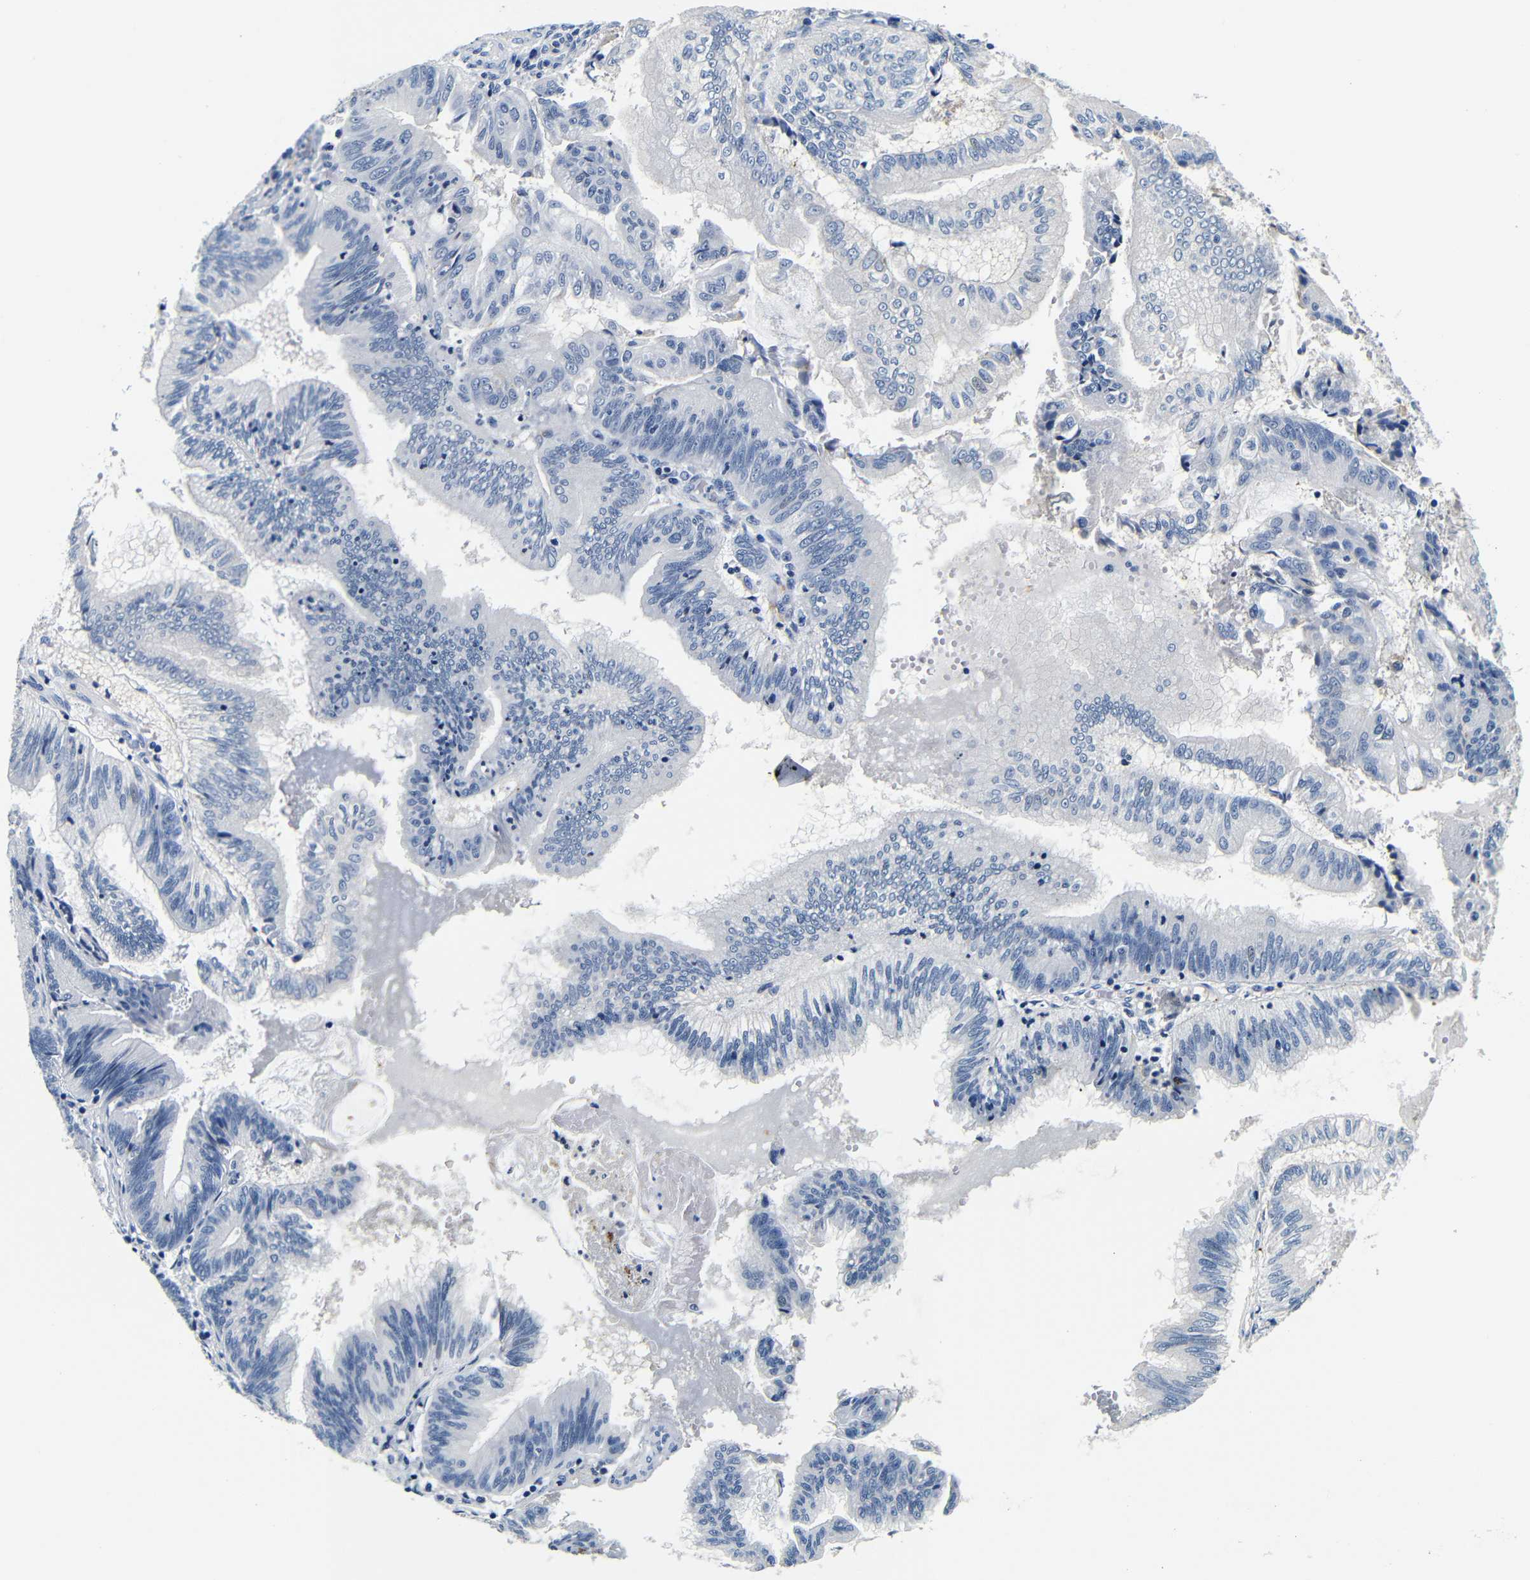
{"staining": {"intensity": "negative", "quantity": "none", "location": "none"}, "tissue": "pancreatic cancer", "cell_type": "Tumor cells", "image_type": "cancer", "snomed": [{"axis": "morphology", "description": "Adenocarcinoma, NOS"}, {"axis": "topography", "description": "Pancreas"}], "caption": "There is no significant staining in tumor cells of pancreatic cancer (adenocarcinoma).", "gene": "GP1BA", "patient": {"sex": "male", "age": 82}}